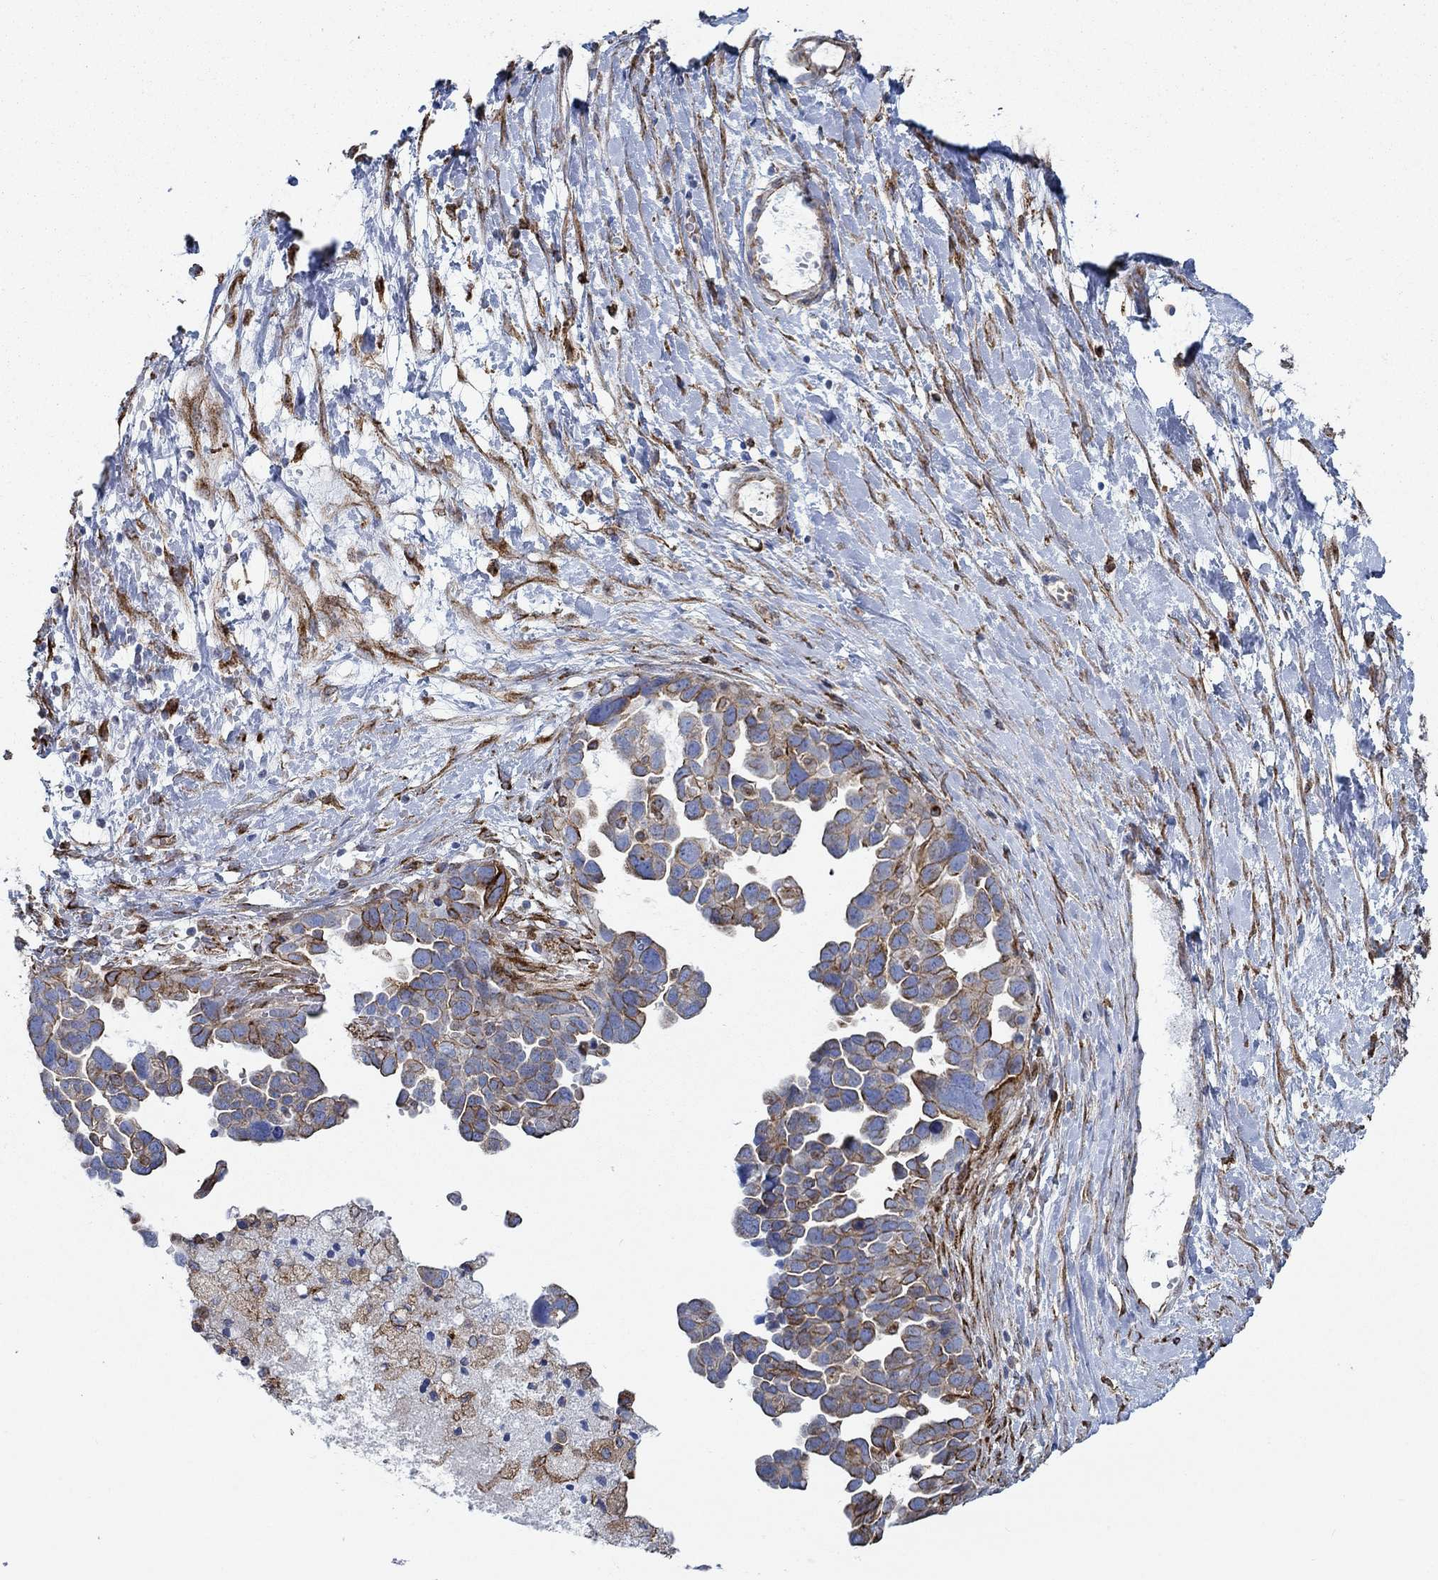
{"staining": {"intensity": "strong", "quantity": "<25%", "location": "cytoplasmic/membranous"}, "tissue": "ovarian cancer", "cell_type": "Tumor cells", "image_type": "cancer", "snomed": [{"axis": "morphology", "description": "Cystadenocarcinoma, serous, NOS"}, {"axis": "topography", "description": "Ovary"}], "caption": "Immunohistochemical staining of human serous cystadenocarcinoma (ovarian) demonstrates medium levels of strong cytoplasmic/membranous expression in about <25% of tumor cells.", "gene": "STC2", "patient": {"sex": "female", "age": 54}}